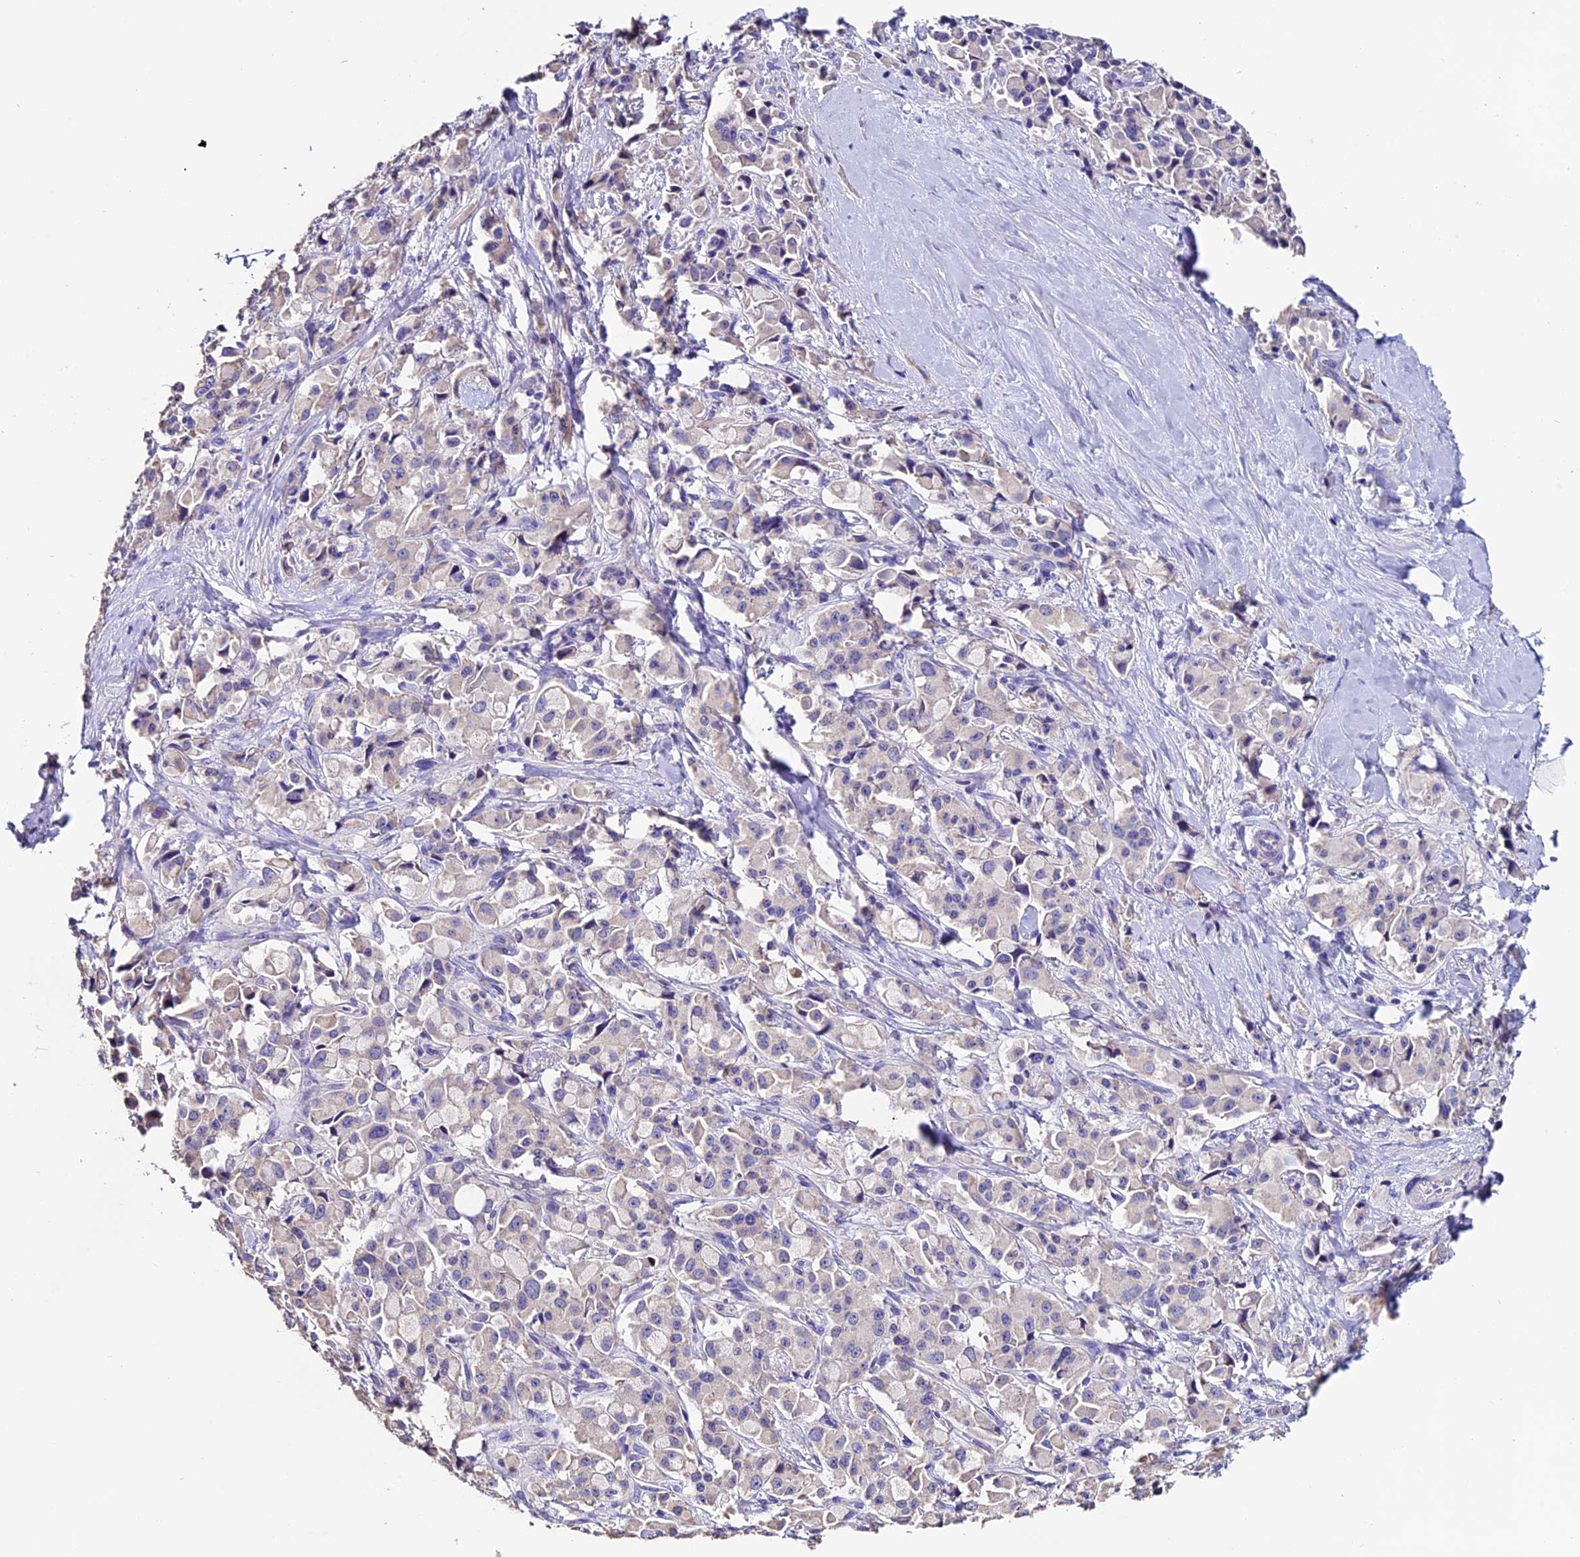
{"staining": {"intensity": "negative", "quantity": "none", "location": "none"}, "tissue": "pancreatic cancer", "cell_type": "Tumor cells", "image_type": "cancer", "snomed": [{"axis": "morphology", "description": "Adenocarcinoma, NOS"}, {"axis": "topography", "description": "Pancreas"}], "caption": "Immunohistochemistry (IHC) of pancreatic cancer displays no expression in tumor cells. Brightfield microscopy of immunohistochemistry stained with DAB (3,3'-diaminobenzidine) (brown) and hematoxylin (blue), captured at high magnification.", "gene": "FBXW9", "patient": {"sex": "male", "age": 65}}